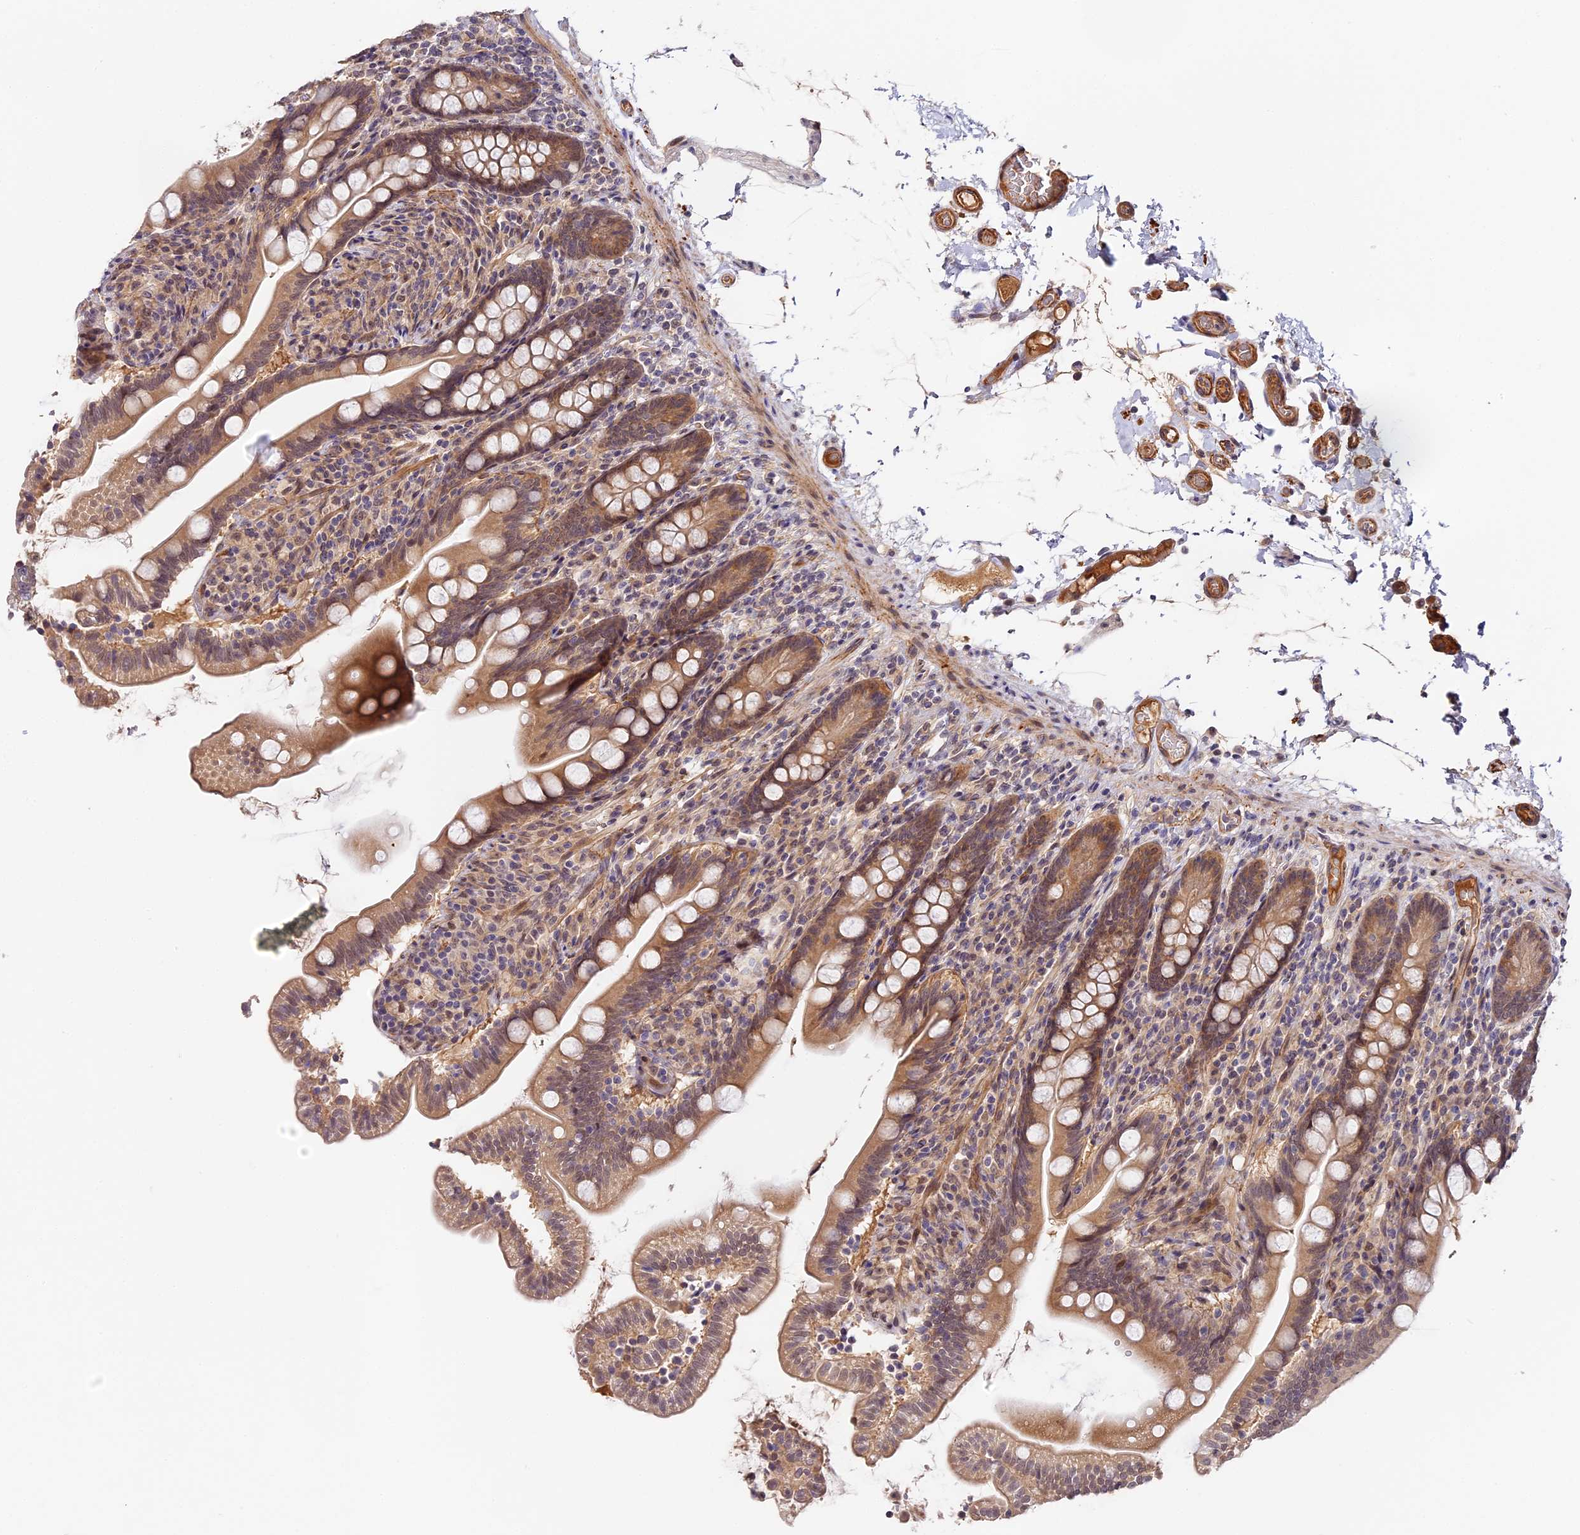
{"staining": {"intensity": "moderate", "quantity": ">75%", "location": "cytoplasmic/membranous,nuclear"}, "tissue": "small intestine", "cell_type": "Glandular cells", "image_type": "normal", "snomed": [{"axis": "morphology", "description": "Normal tissue, NOS"}, {"axis": "topography", "description": "Small intestine"}], "caption": "A medium amount of moderate cytoplasmic/membranous,nuclear positivity is appreciated in about >75% of glandular cells in benign small intestine. The staining is performed using DAB (3,3'-diaminobenzidine) brown chromogen to label protein expression. The nuclei are counter-stained blue using hematoxylin.", "gene": "IMPACT", "patient": {"sex": "female", "age": 64}}